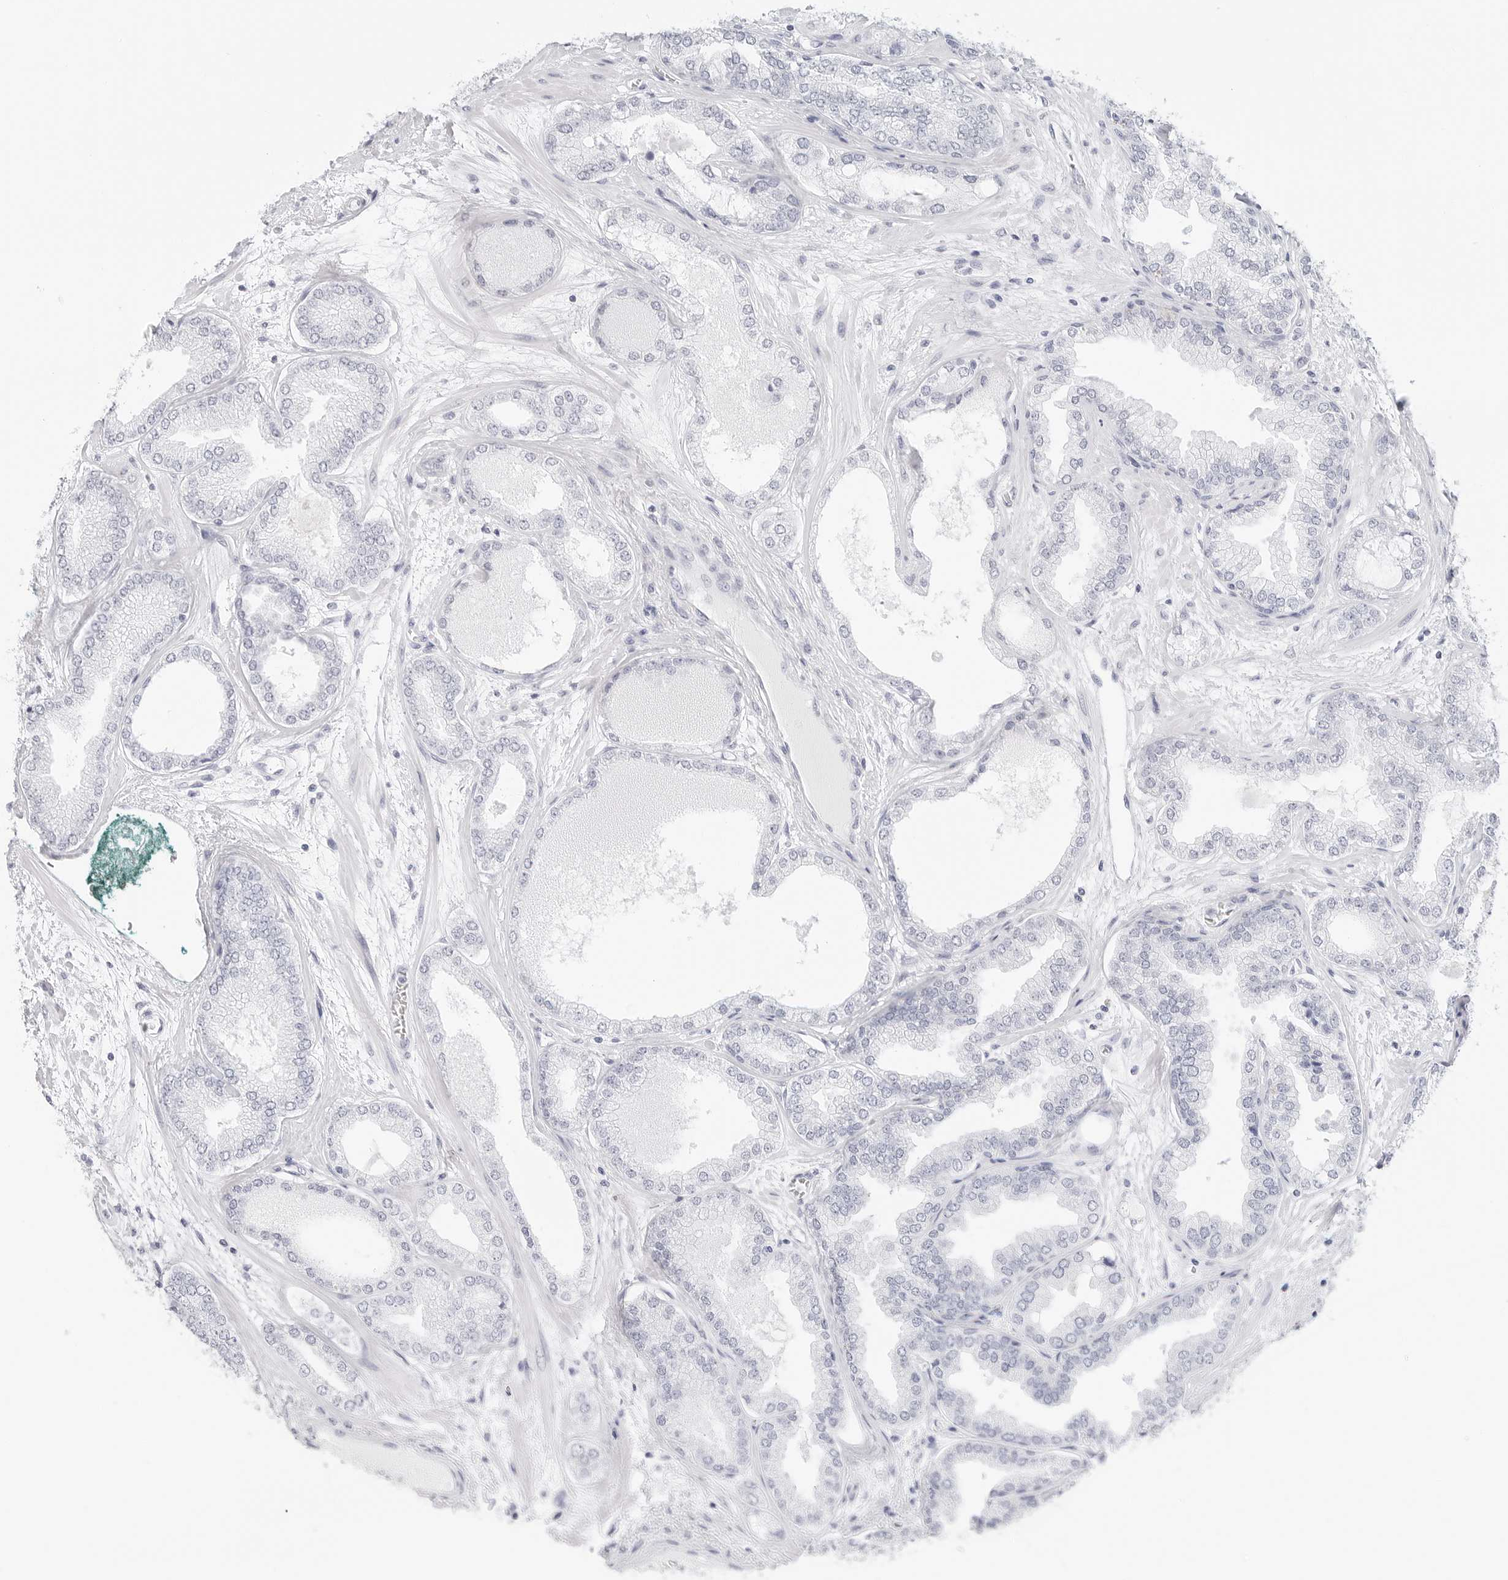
{"staining": {"intensity": "negative", "quantity": "none", "location": "none"}, "tissue": "prostate cancer", "cell_type": "Tumor cells", "image_type": "cancer", "snomed": [{"axis": "morphology", "description": "Adenocarcinoma, High grade"}, {"axis": "topography", "description": "Prostate"}], "caption": "Histopathology image shows no protein positivity in tumor cells of prostate cancer tissue.", "gene": "TFF2", "patient": {"sex": "male", "age": 58}}